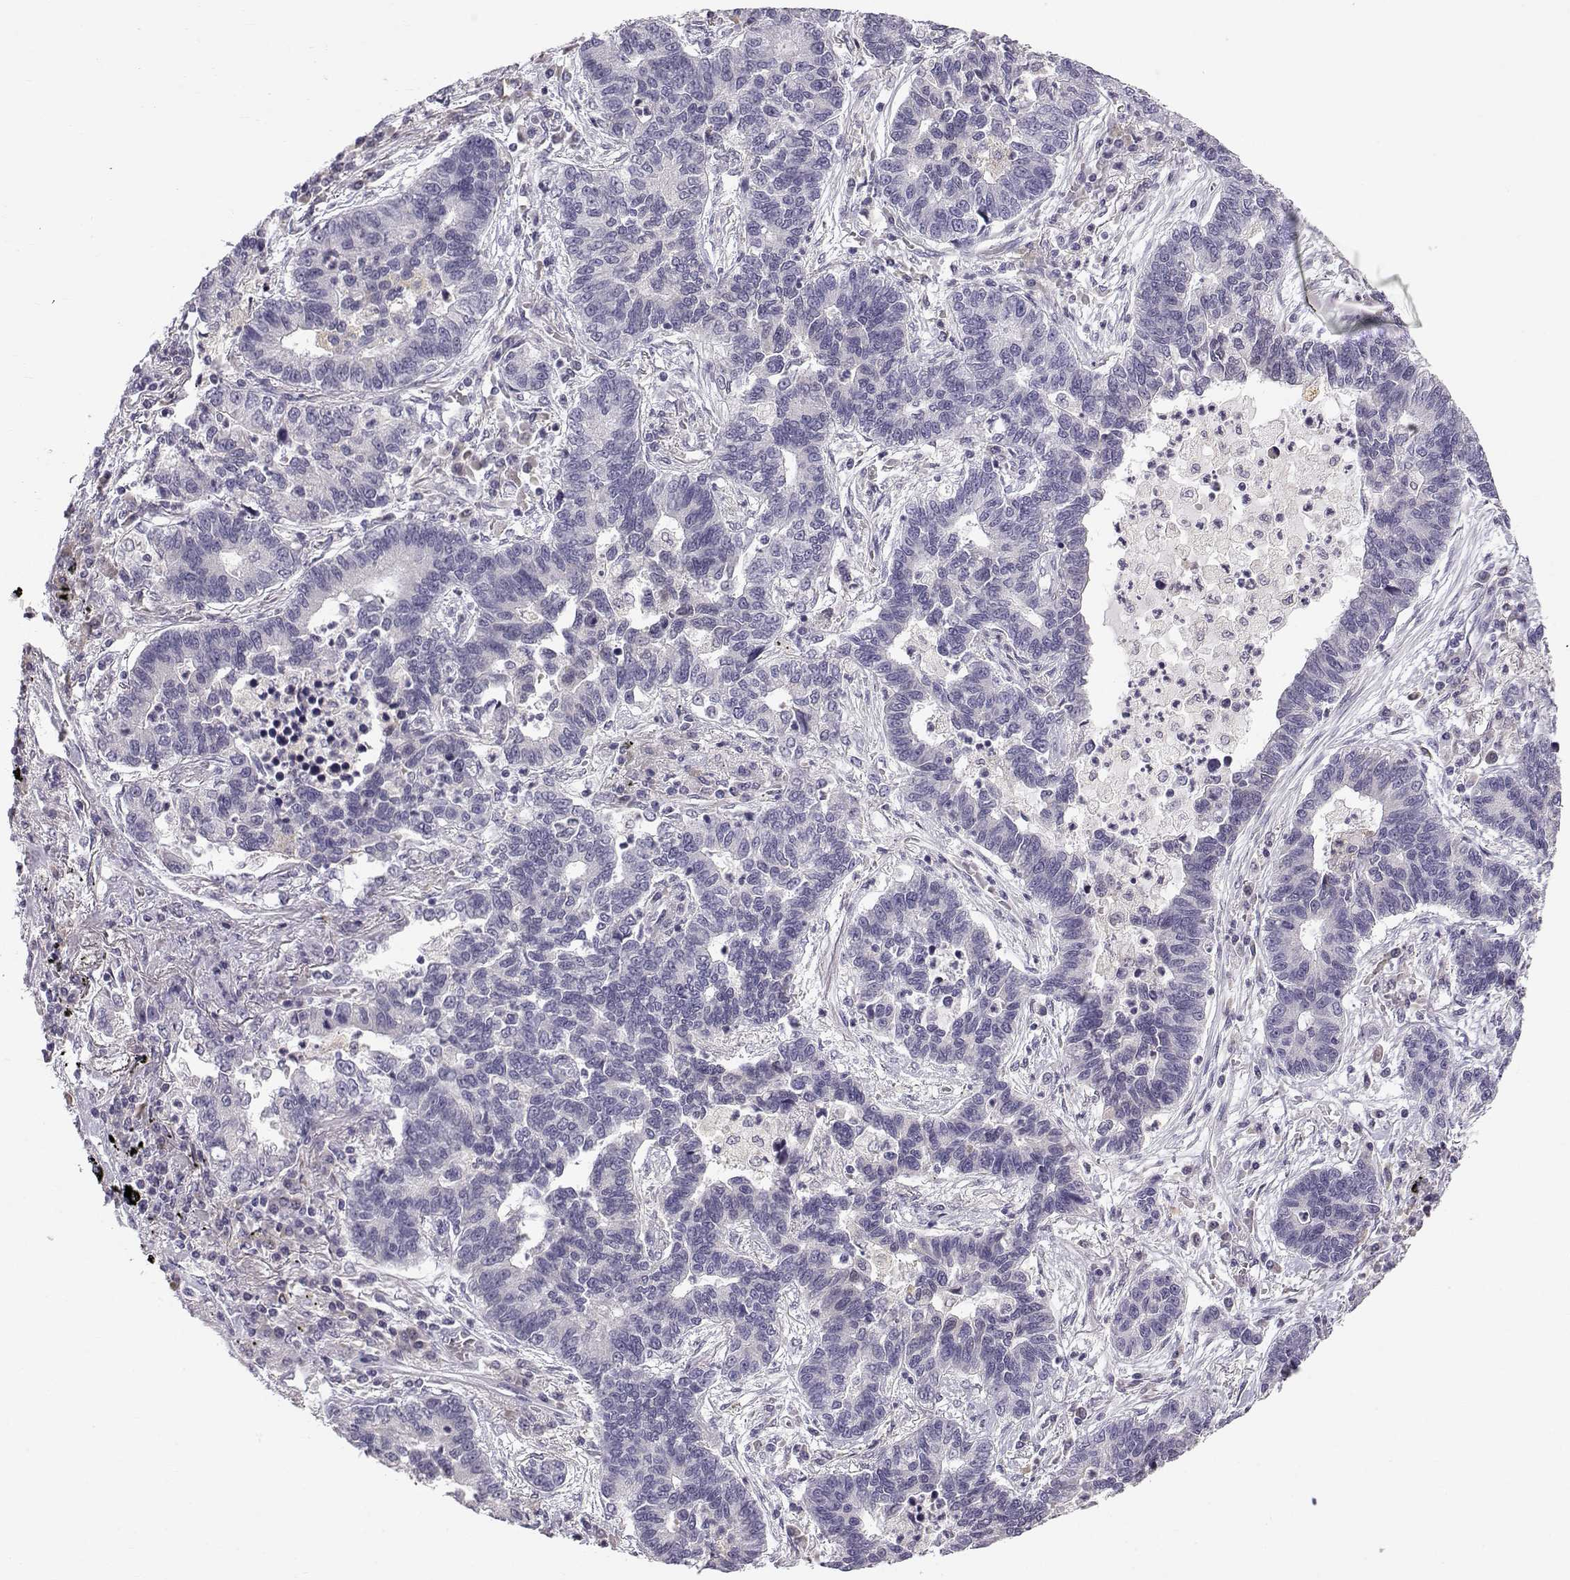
{"staining": {"intensity": "negative", "quantity": "none", "location": "none"}, "tissue": "lung cancer", "cell_type": "Tumor cells", "image_type": "cancer", "snomed": [{"axis": "morphology", "description": "Adenocarcinoma, NOS"}, {"axis": "topography", "description": "Lung"}], "caption": "Immunohistochemistry (IHC) histopathology image of neoplastic tissue: human lung cancer stained with DAB (3,3'-diaminobenzidine) reveals no significant protein expression in tumor cells.", "gene": "ACSL6", "patient": {"sex": "female", "age": 57}}